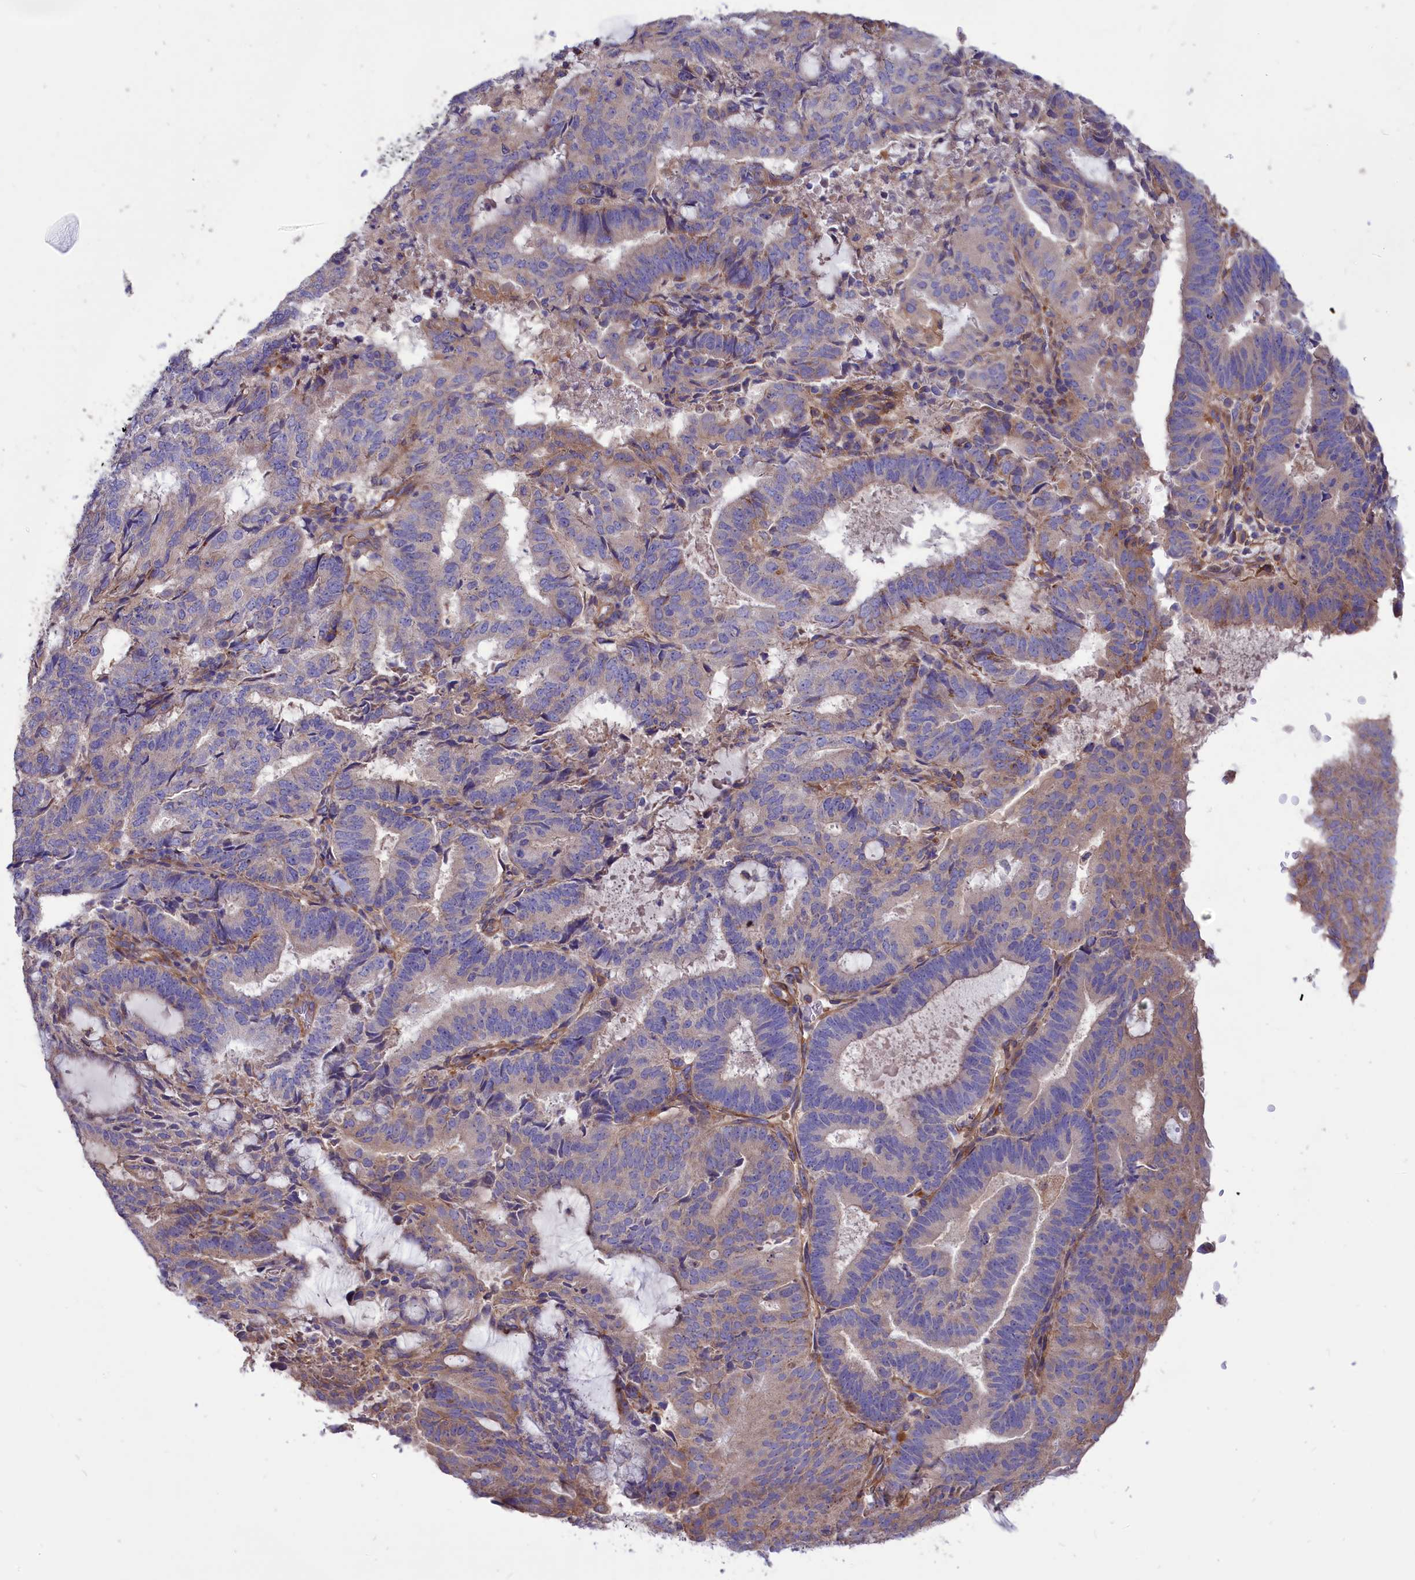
{"staining": {"intensity": "weak", "quantity": "<25%", "location": "cytoplasmic/membranous"}, "tissue": "endometrial cancer", "cell_type": "Tumor cells", "image_type": "cancer", "snomed": [{"axis": "morphology", "description": "Adenocarcinoma, NOS"}, {"axis": "topography", "description": "Endometrium"}], "caption": "Protein analysis of adenocarcinoma (endometrial) shows no significant staining in tumor cells.", "gene": "AMDHD2", "patient": {"sex": "female", "age": 70}}